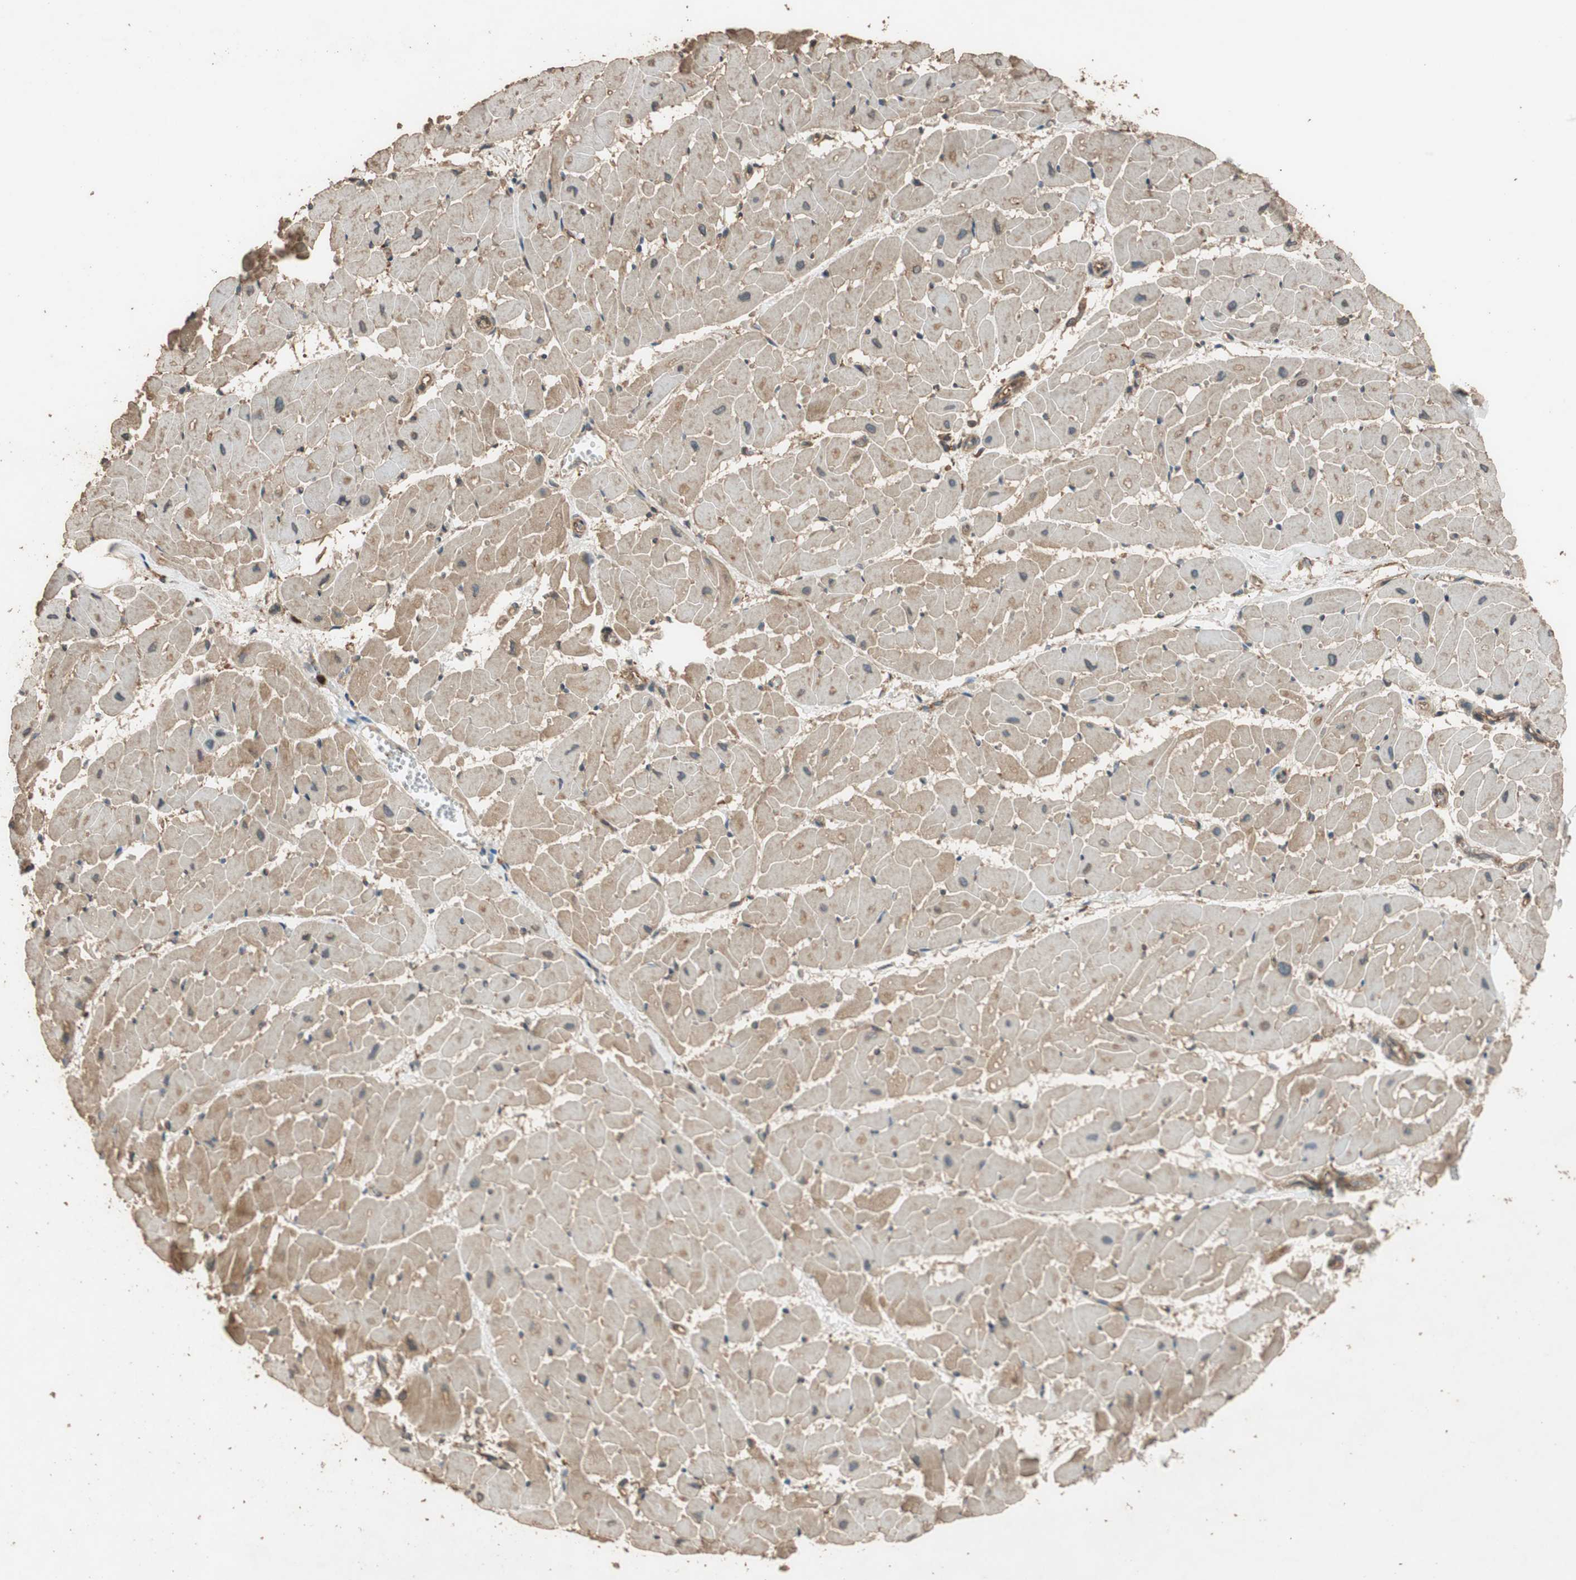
{"staining": {"intensity": "moderate", "quantity": "25%-75%", "location": "cytoplasmic/membranous"}, "tissue": "heart muscle", "cell_type": "Cardiomyocytes", "image_type": "normal", "snomed": [{"axis": "morphology", "description": "Normal tissue, NOS"}, {"axis": "topography", "description": "Heart"}], "caption": "An immunohistochemistry (IHC) histopathology image of normal tissue is shown. Protein staining in brown shows moderate cytoplasmic/membranous positivity in heart muscle within cardiomyocytes. The protein is stained brown, and the nuclei are stained in blue (DAB (3,3'-diaminobenzidine) IHC with brightfield microscopy, high magnification).", "gene": "MST1R", "patient": {"sex": "female", "age": 19}}